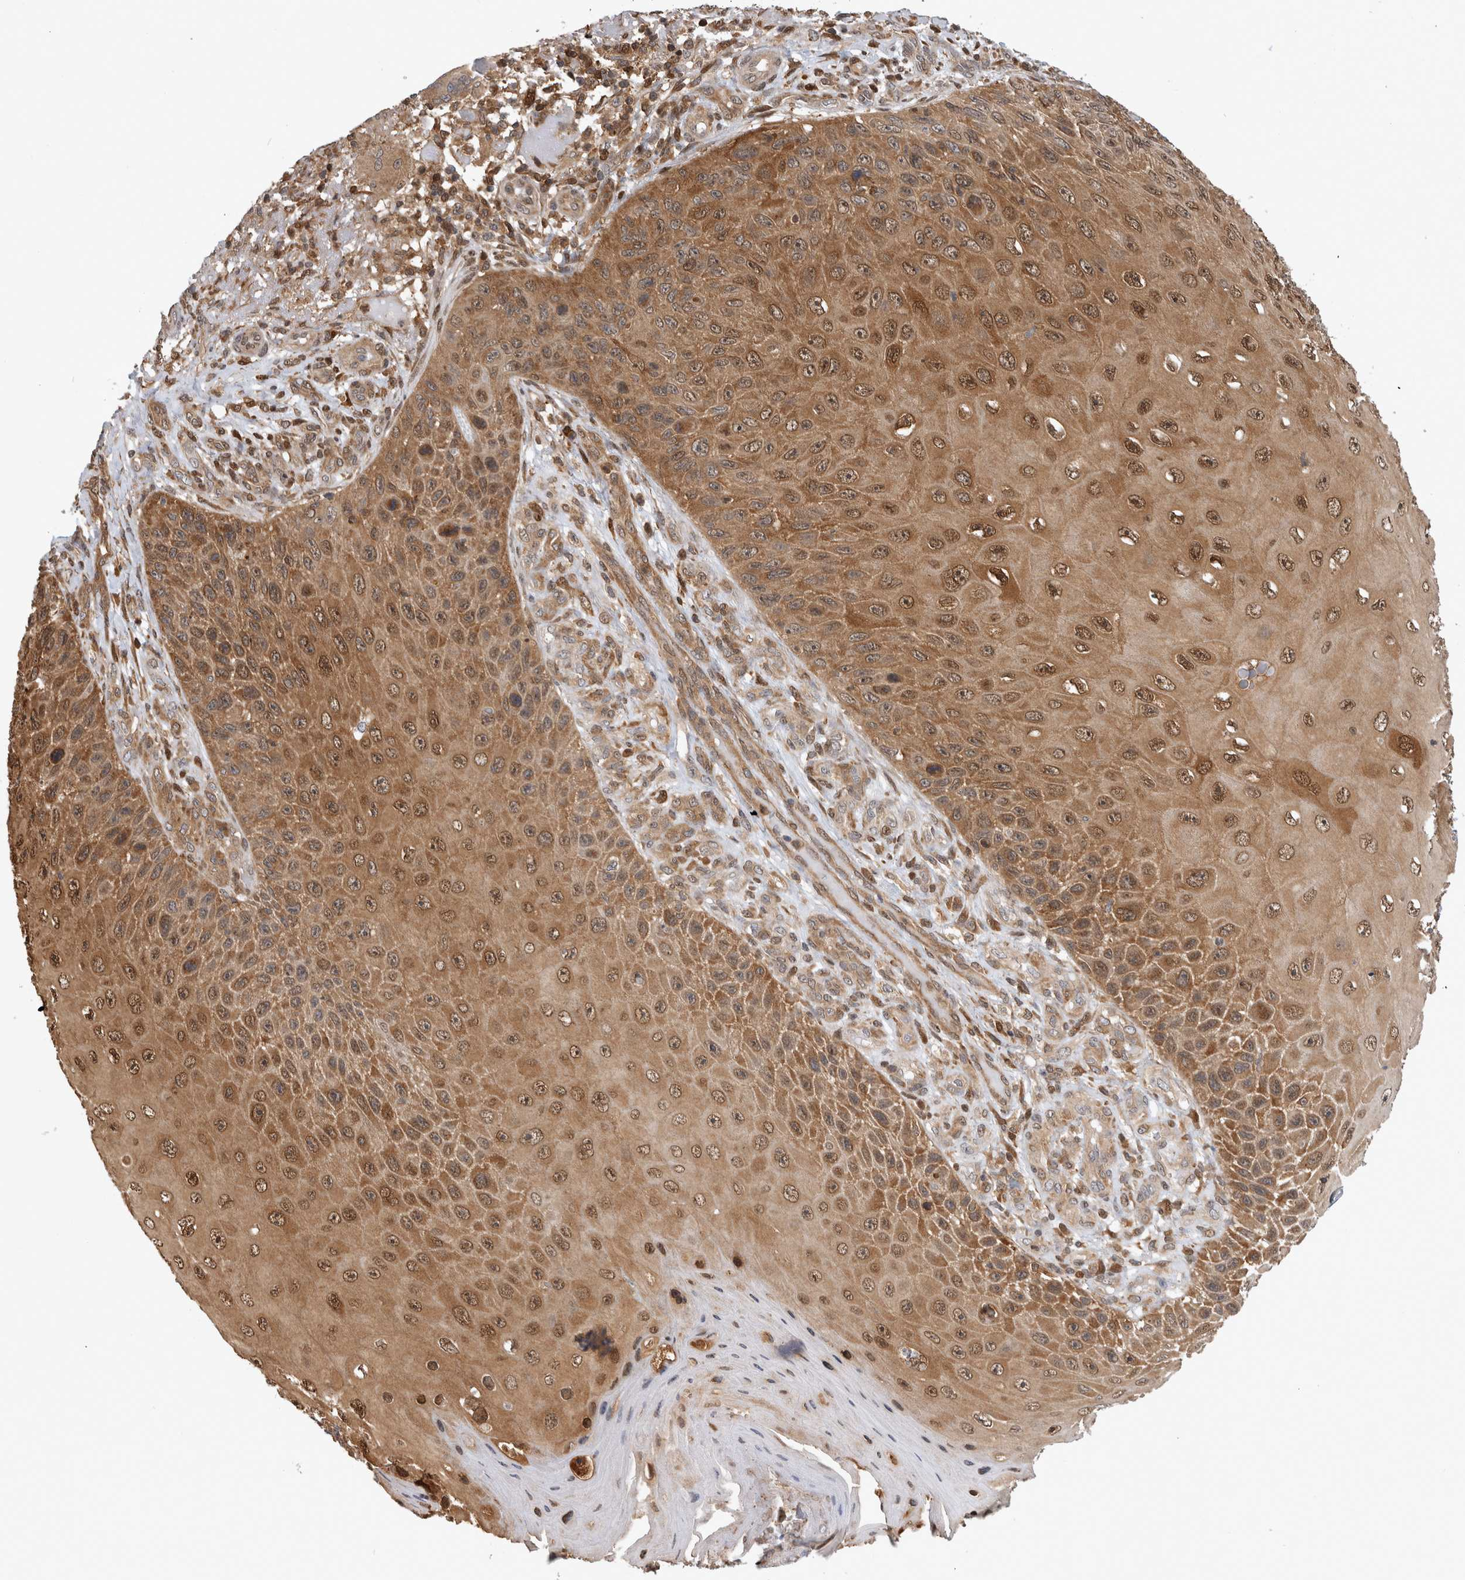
{"staining": {"intensity": "moderate", "quantity": ">75%", "location": "cytoplasmic/membranous,nuclear"}, "tissue": "skin cancer", "cell_type": "Tumor cells", "image_type": "cancer", "snomed": [{"axis": "morphology", "description": "Squamous cell carcinoma, NOS"}, {"axis": "topography", "description": "Skin"}], "caption": "Skin cancer (squamous cell carcinoma) stained with a protein marker reveals moderate staining in tumor cells.", "gene": "ASTN2", "patient": {"sex": "female", "age": 88}}